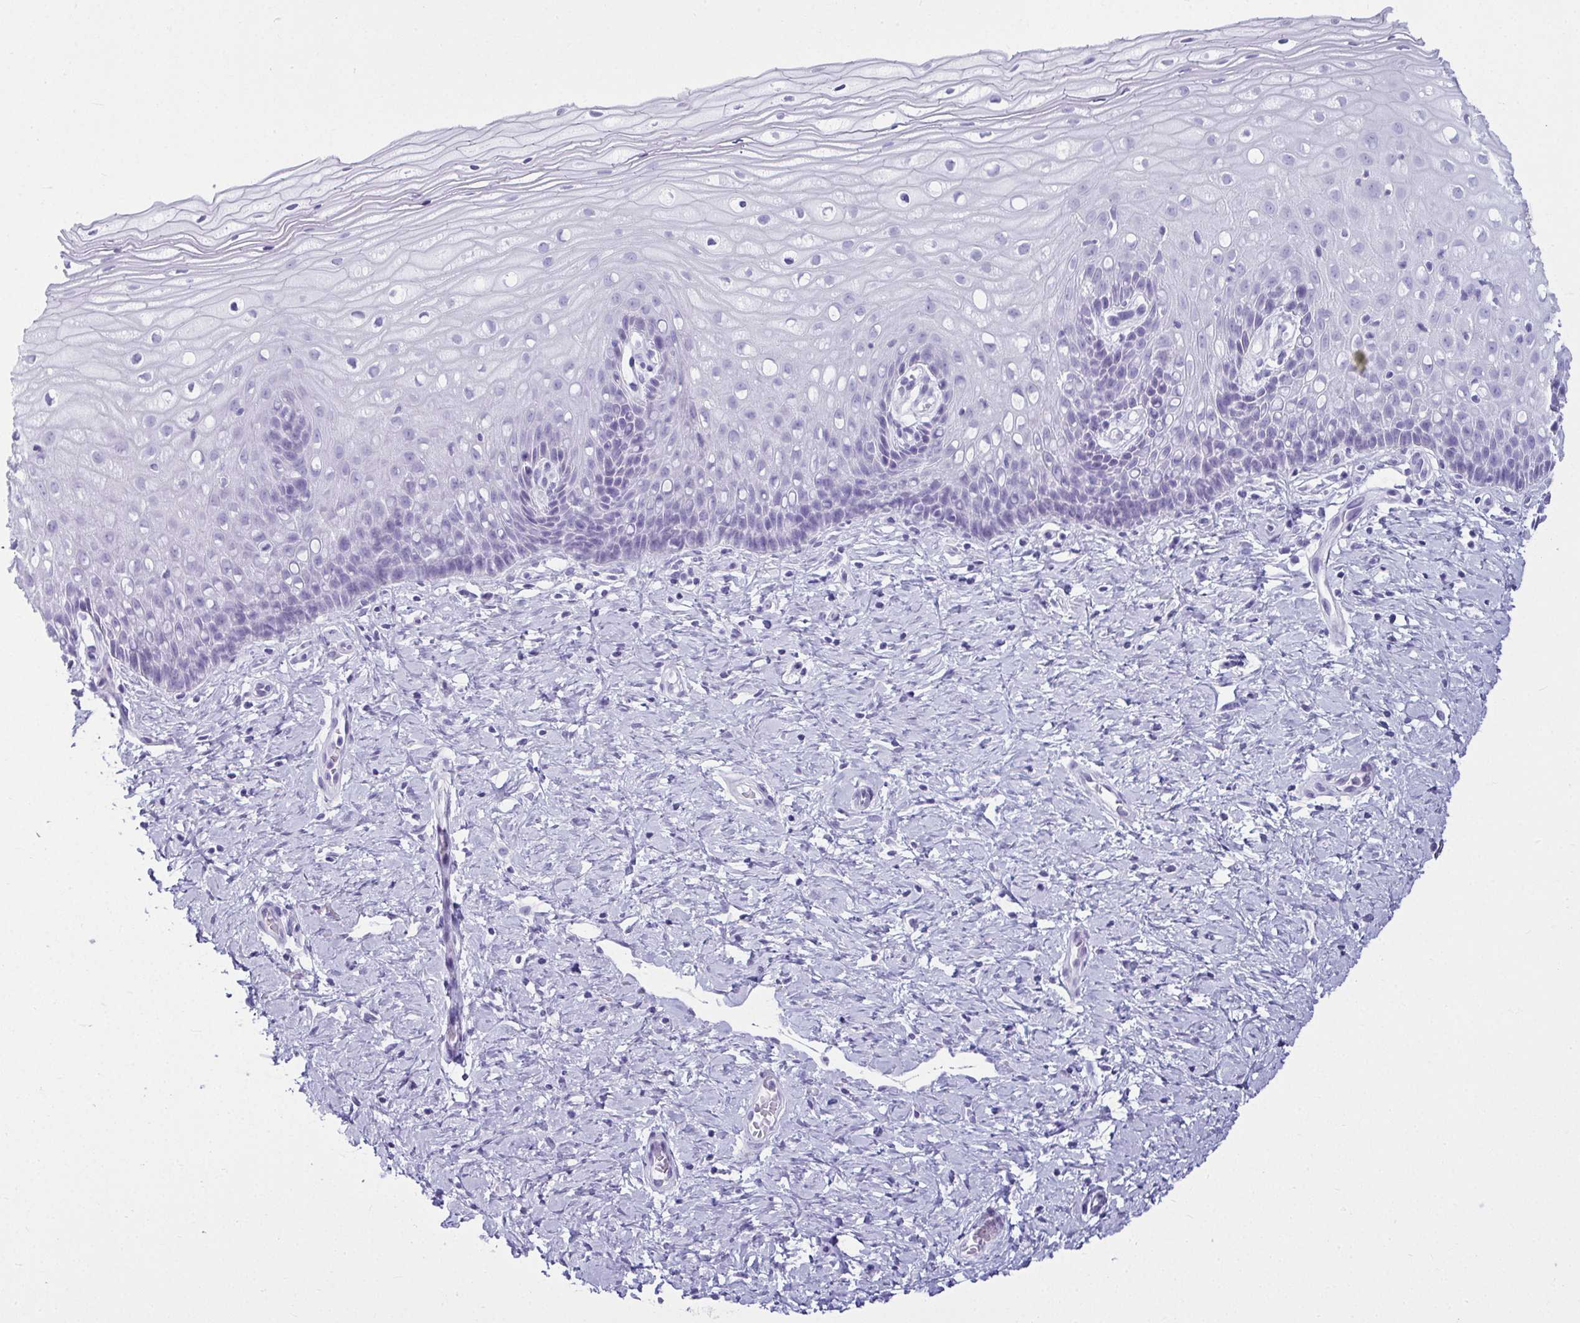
{"staining": {"intensity": "negative", "quantity": "none", "location": "none"}, "tissue": "cervix", "cell_type": "Glandular cells", "image_type": "normal", "snomed": [{"axis": "morphology", "description": "Normal tissue, NOS"}, {"axis": "topography", "description": "Cervix"}], "caption": "The histopathology image exhibits no significant expression in glandular cells of cervix. The staining was performed using DAB to visualize the protein expression in brown, while the nuclei were stained in blue with hematoxylin (Magnification: 20x).", "gene": "CLGN", "patient": {"sex": "female", "age": 37}}